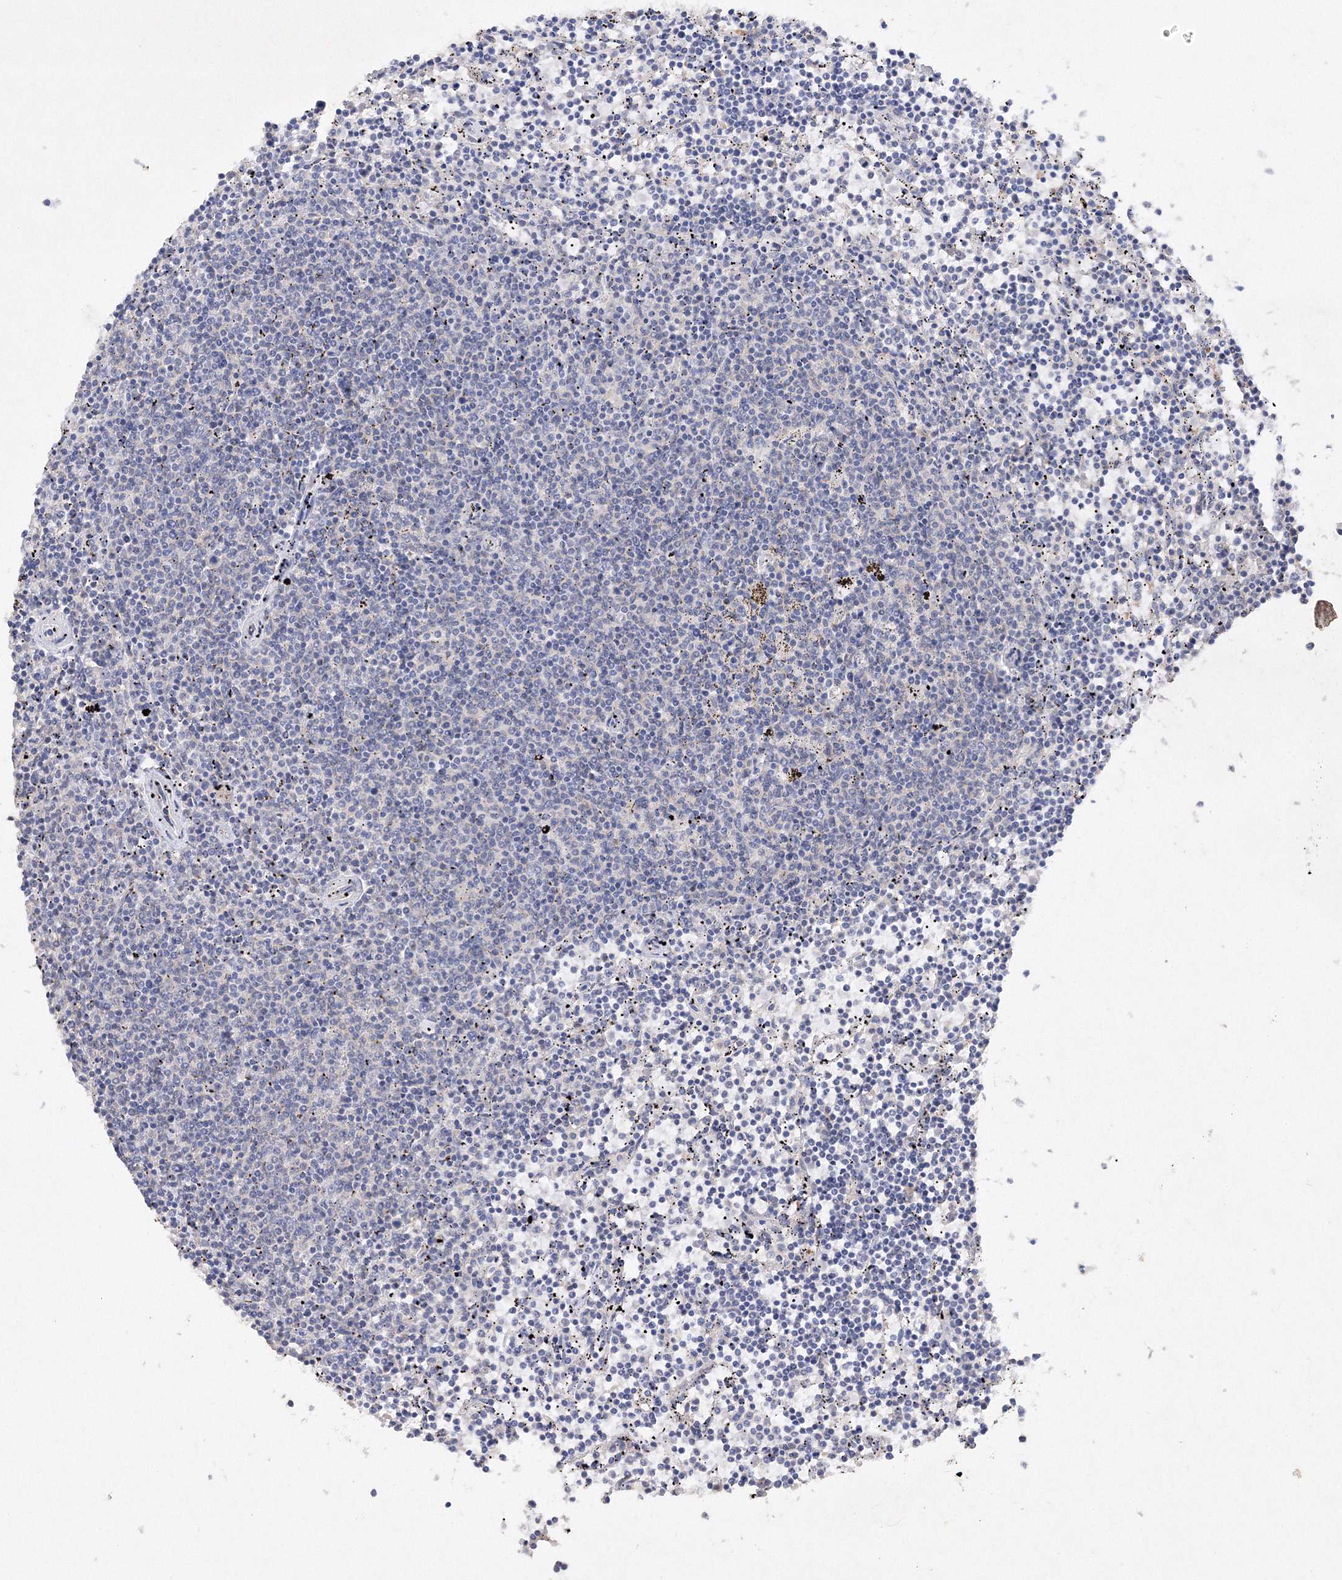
{"staining": {"intensity": "negative", "quantity": "none", "location": "none"}, "tissue": "lymphoma", "cell_type": "Tumor cells", "image_type": "cancer", "snomed": [{"axis": "morphology", "description": "Malignant lymphoma, non-Hodgkin's type, Low grade"}, {"axis": "topography", "description": "Spleen"}], "caption": "High magnification brightfield microscopy of lymphoma stained with DAB (brown) and counterstained with hematoxylin (blue): tumor cells show no significant positivity.", "gene": "GLS", "patient": {"sex": "female", "age": 50}}